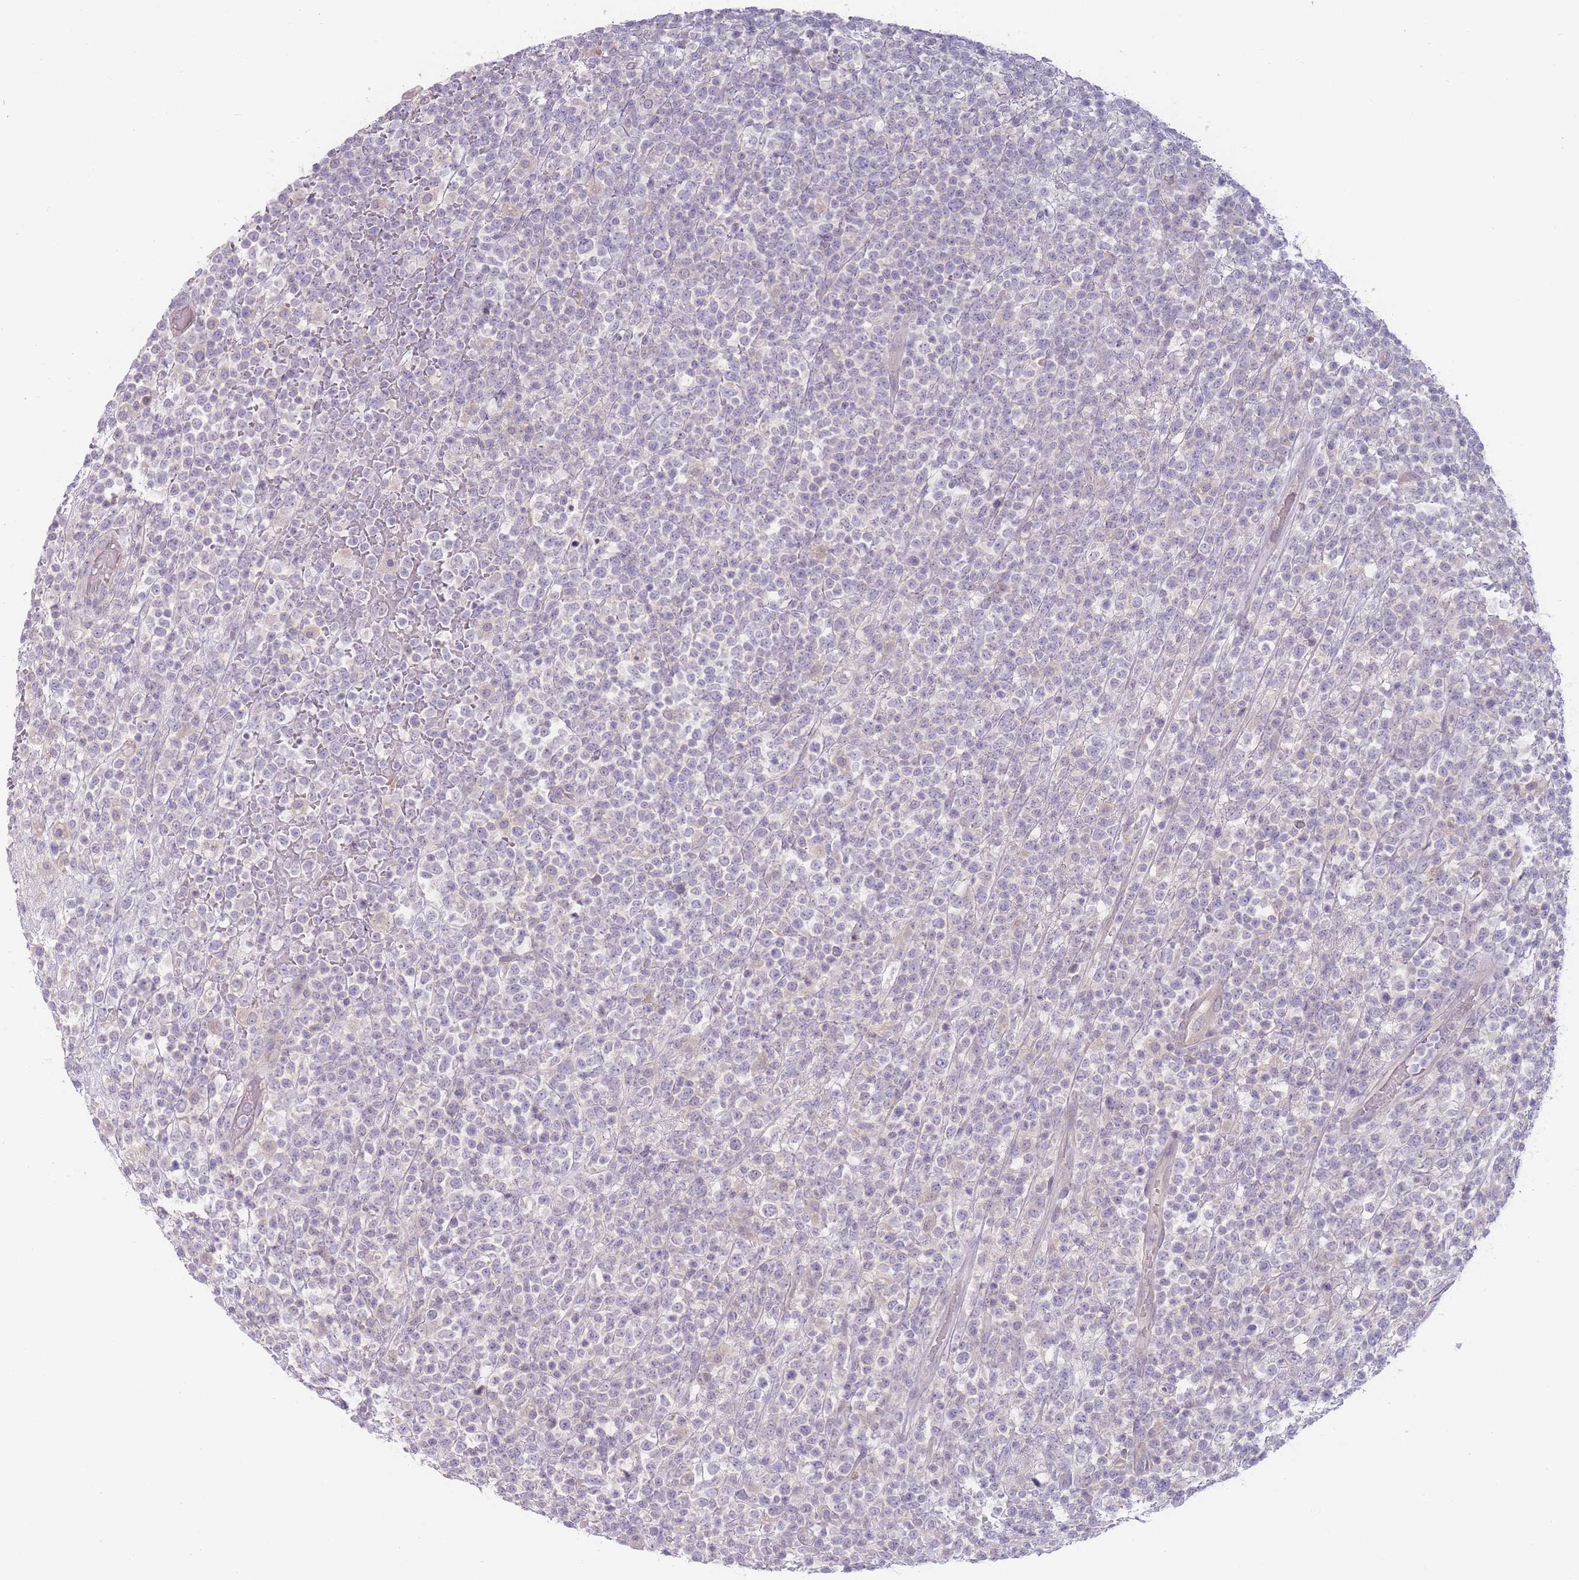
{"staining": {"intensity": "negative", "quantity": "none", "location": "none"}, "tissue": "lymphoma", "cell_type": "Tumor cells", "image_type": "cancer", "snomed": [{"axis": "morphology", "description": "Malignant lymphoma, non-Hodgkin's type, High grade"}, {"axis": "topography", "description": "Colon"}], "caption": "Immunohistochemistry image of high-grade malignant lymphoma, non-Hodgkin's type stained for a protein (brown), which shows no positivity in tumor cells.", "gene": "SPHKAP", "patient": {"sex": "female", "age": 53}}